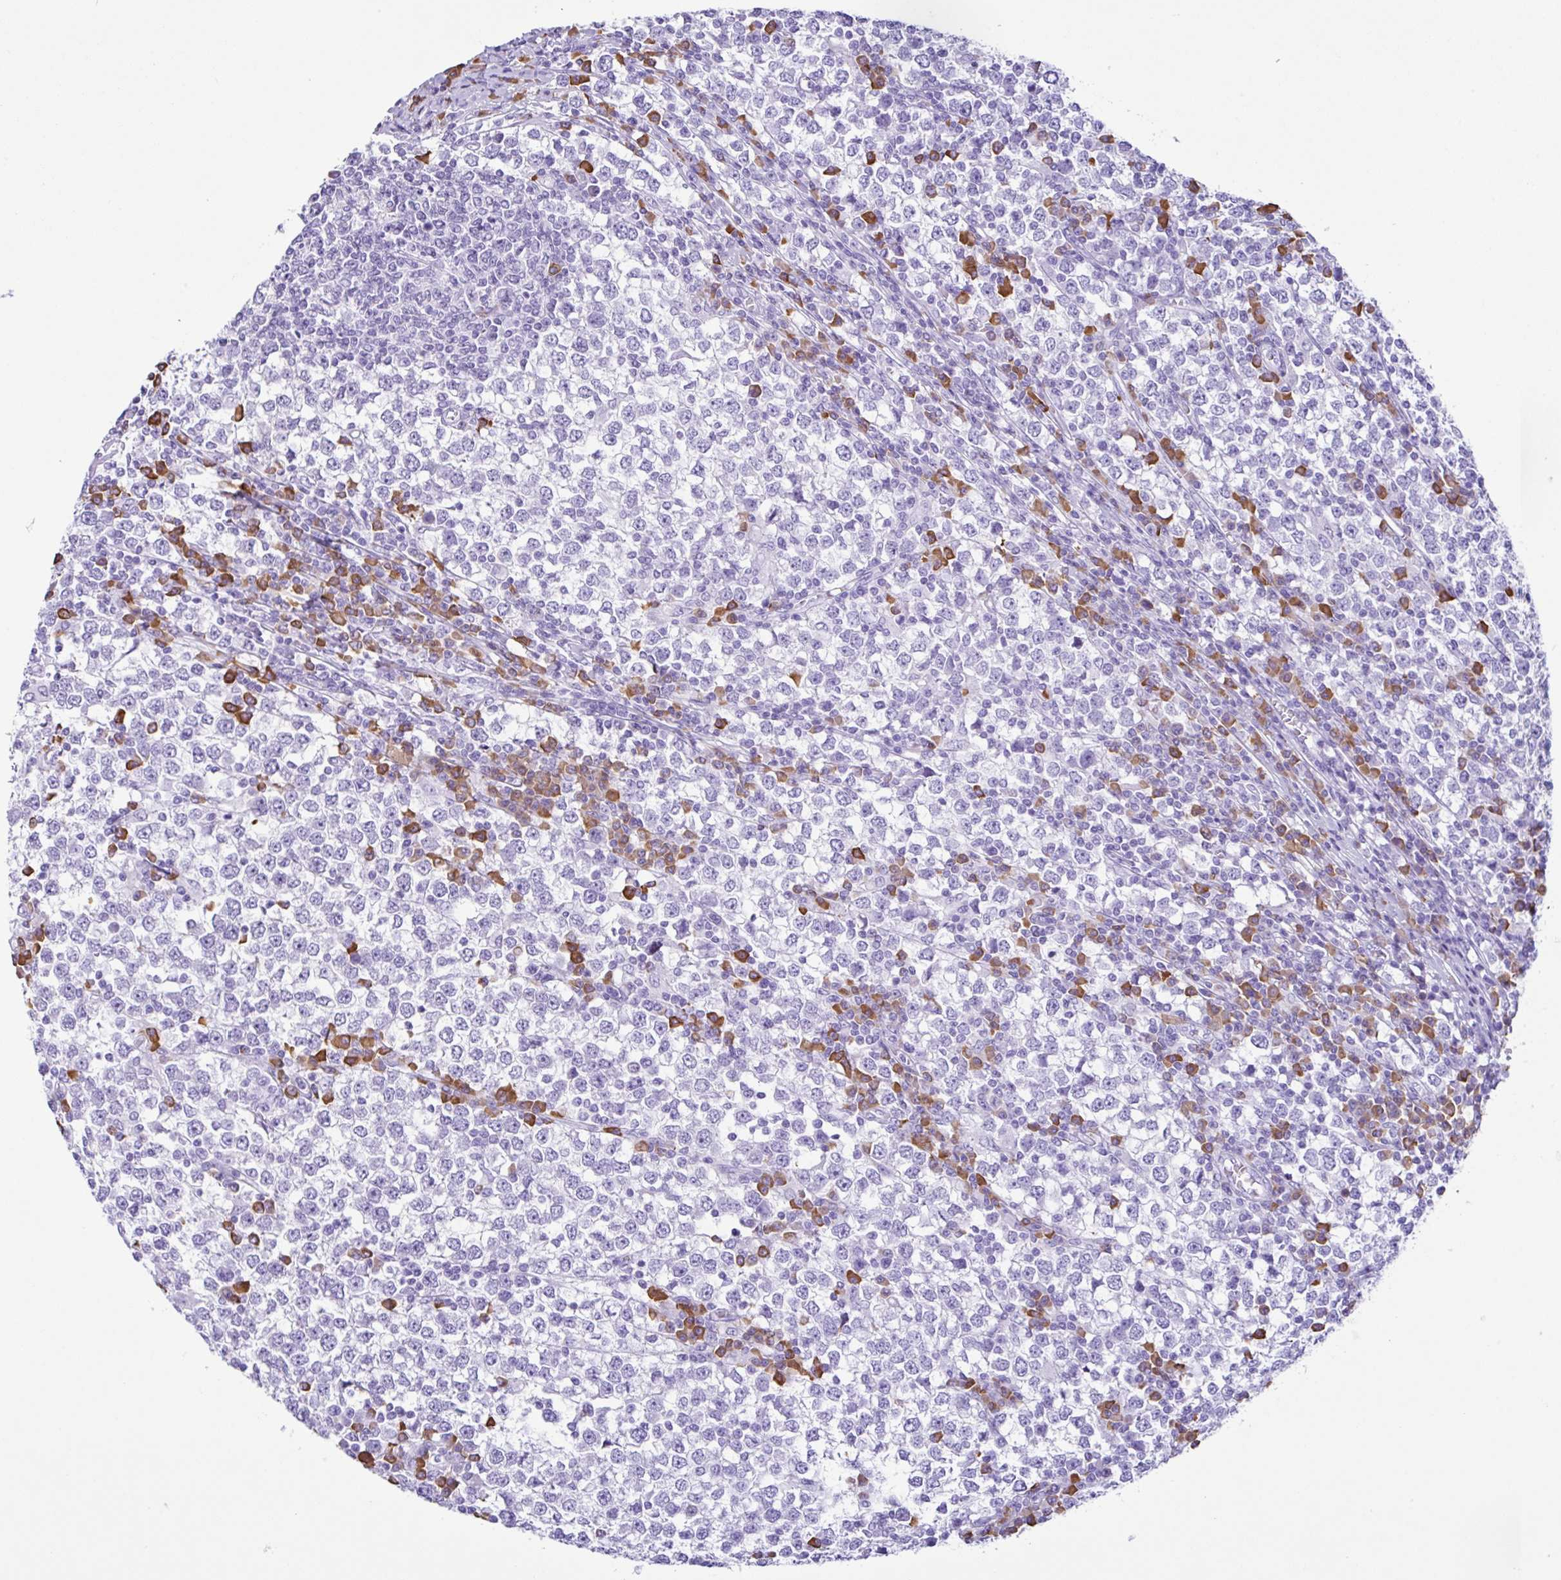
{"staining": {"intensity": "negative", "quantity": "none", "location": "none"}, "tissue": "testis cancer", "cell_type": "Tumor cells", "image_type": "cancer", "snomed": [{"axis": "morphology", "description": "Seminoma, NOS"}, {"axis": "topography", "description": "Testis"}], "caption": "This micrograph is of testis cancer stained with immunohistochemistry (IHC) to label a protein in brown with the nuclei are counter-stained blue. There is no staining in tumor cells.", "gene": "PIGF", "patient": {"sex": "male", "age": 65}}